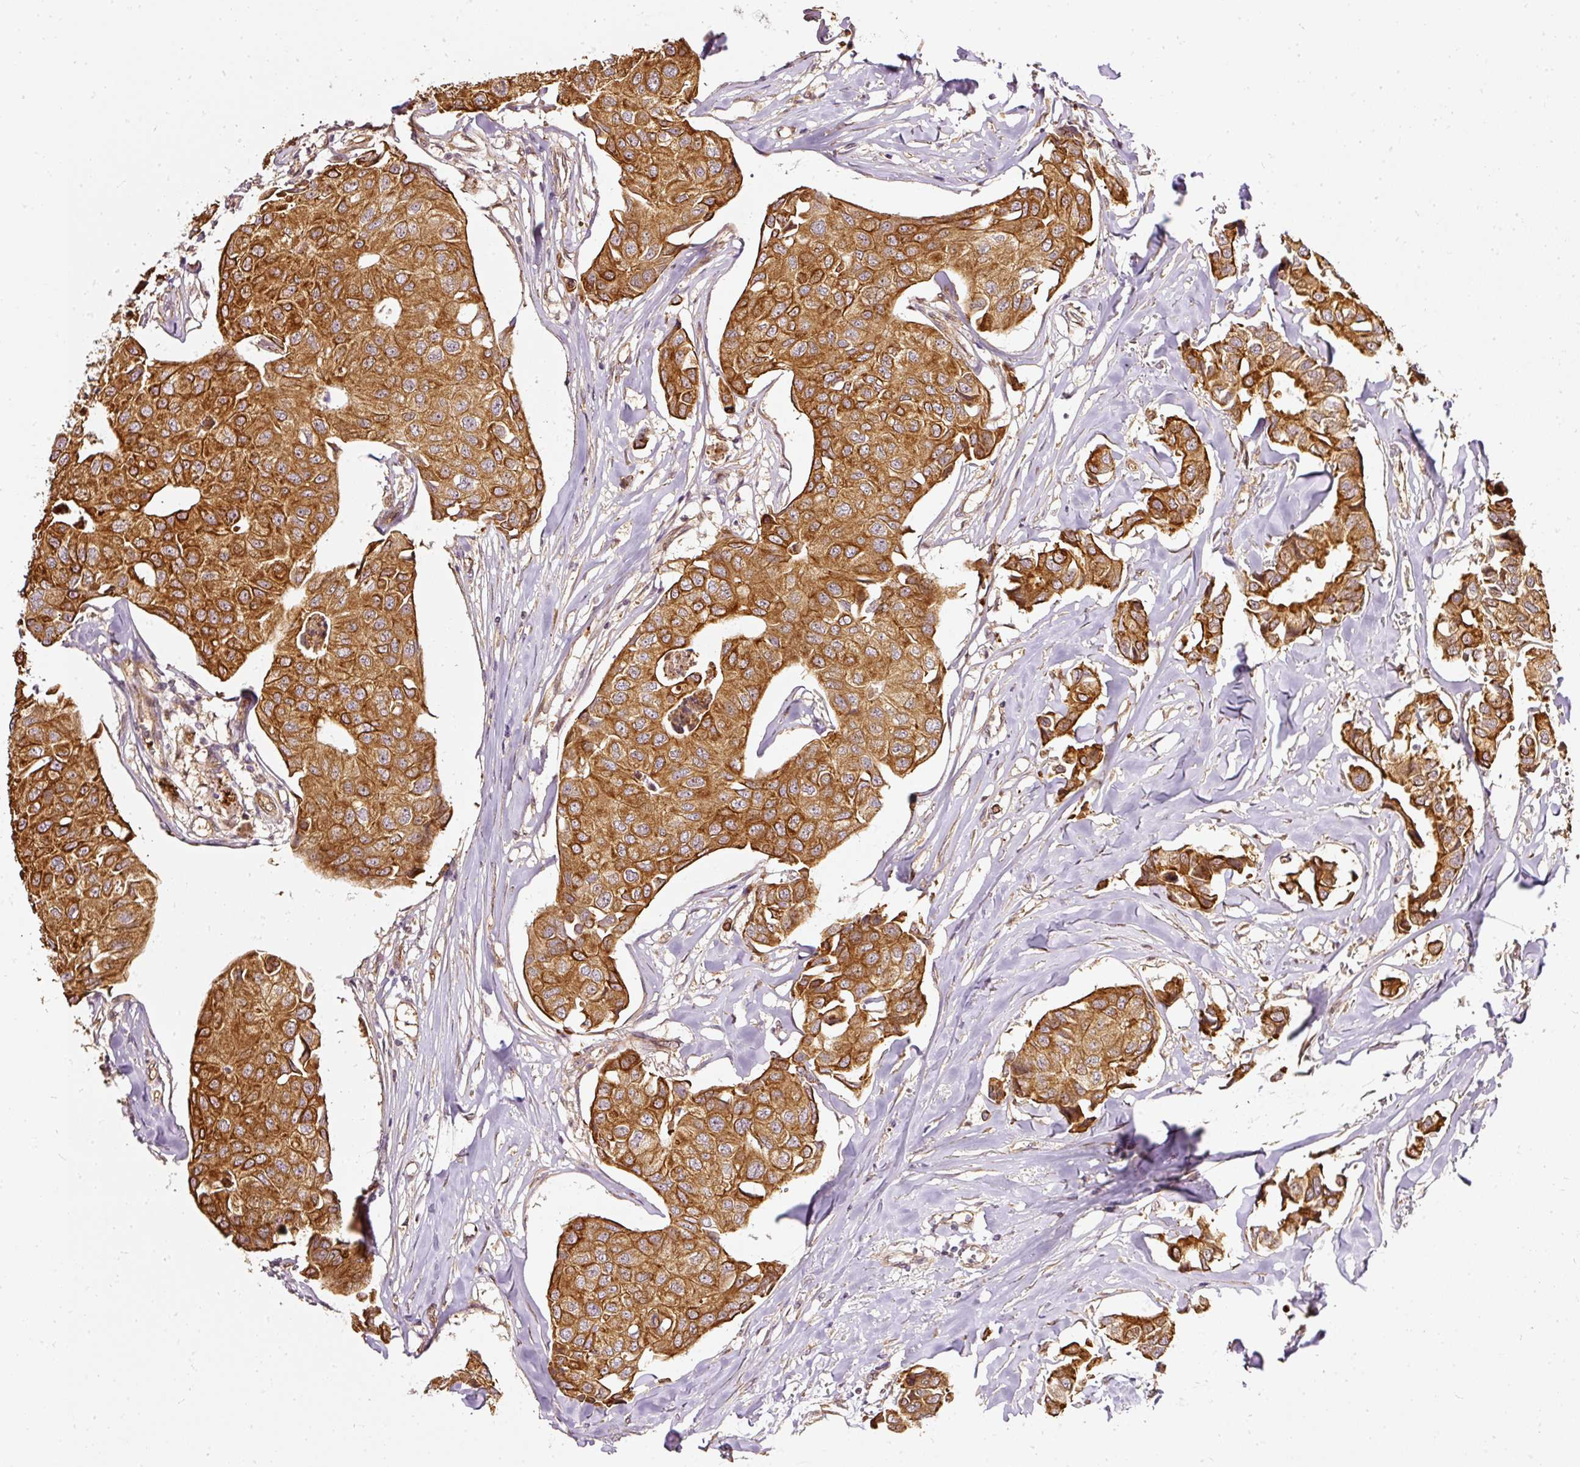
{"staining": {"intensity": "strong", "quantity": ">75%", "location": "cytoplasmic/membranous"}, "tissue": "breast cancer", "cell_type": "Tumor cells", "image_type": "cancer", "snomed": [{"axis": "morphology", "description": "Duct carcinoma"}, {"axis": "topography", "description": "Breast"}], "caption": "Tumor cells display strong cytoplasmic/membranous staining in approximately >75% of cells in breast cancer. Using DAB (brown) and hematoxylin (blue) stains, captured at high magnification using brightfield microscopy.", "gene": "MIF4GD", "patient": {"sex": "female", "age": 80}}